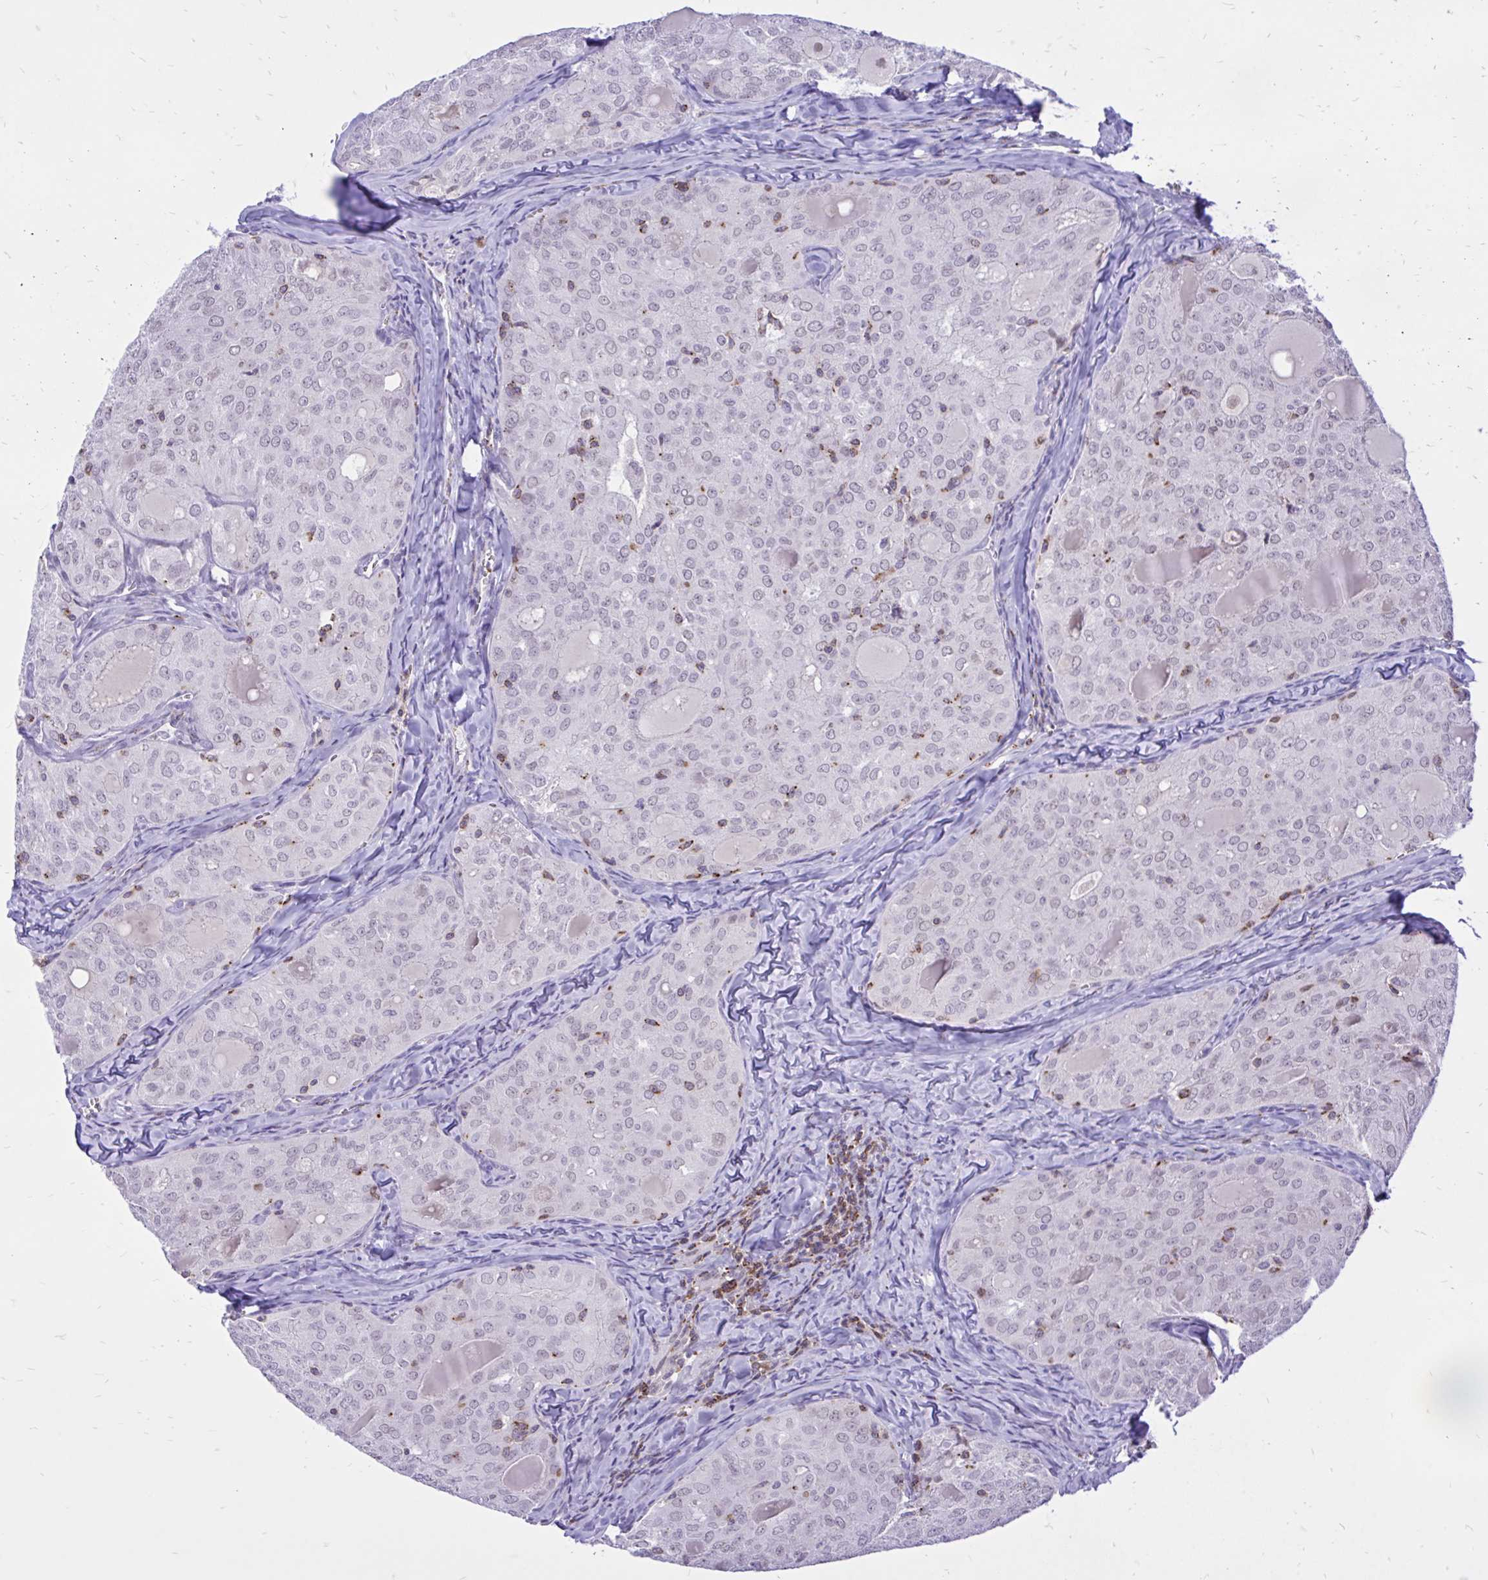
{"staining": {"intensity": "weak", "quantity": "<25%", "location": "nuclear"}, "tissue": "thyroid cancer", "cell_type": "Tumor cells", "image_type": "cancer", "snomed": [{"axis": "morphology", "description": "Follicular adenoma carcinoma, NOS"}, {"axis": "topography", "description": "Thyroid gland"}], "caption": "Tumor cells are negative for brown protein staining in thyroid cancer.", "gene": "CXCL8", "patient": {"sex": "male", "age": 75}}